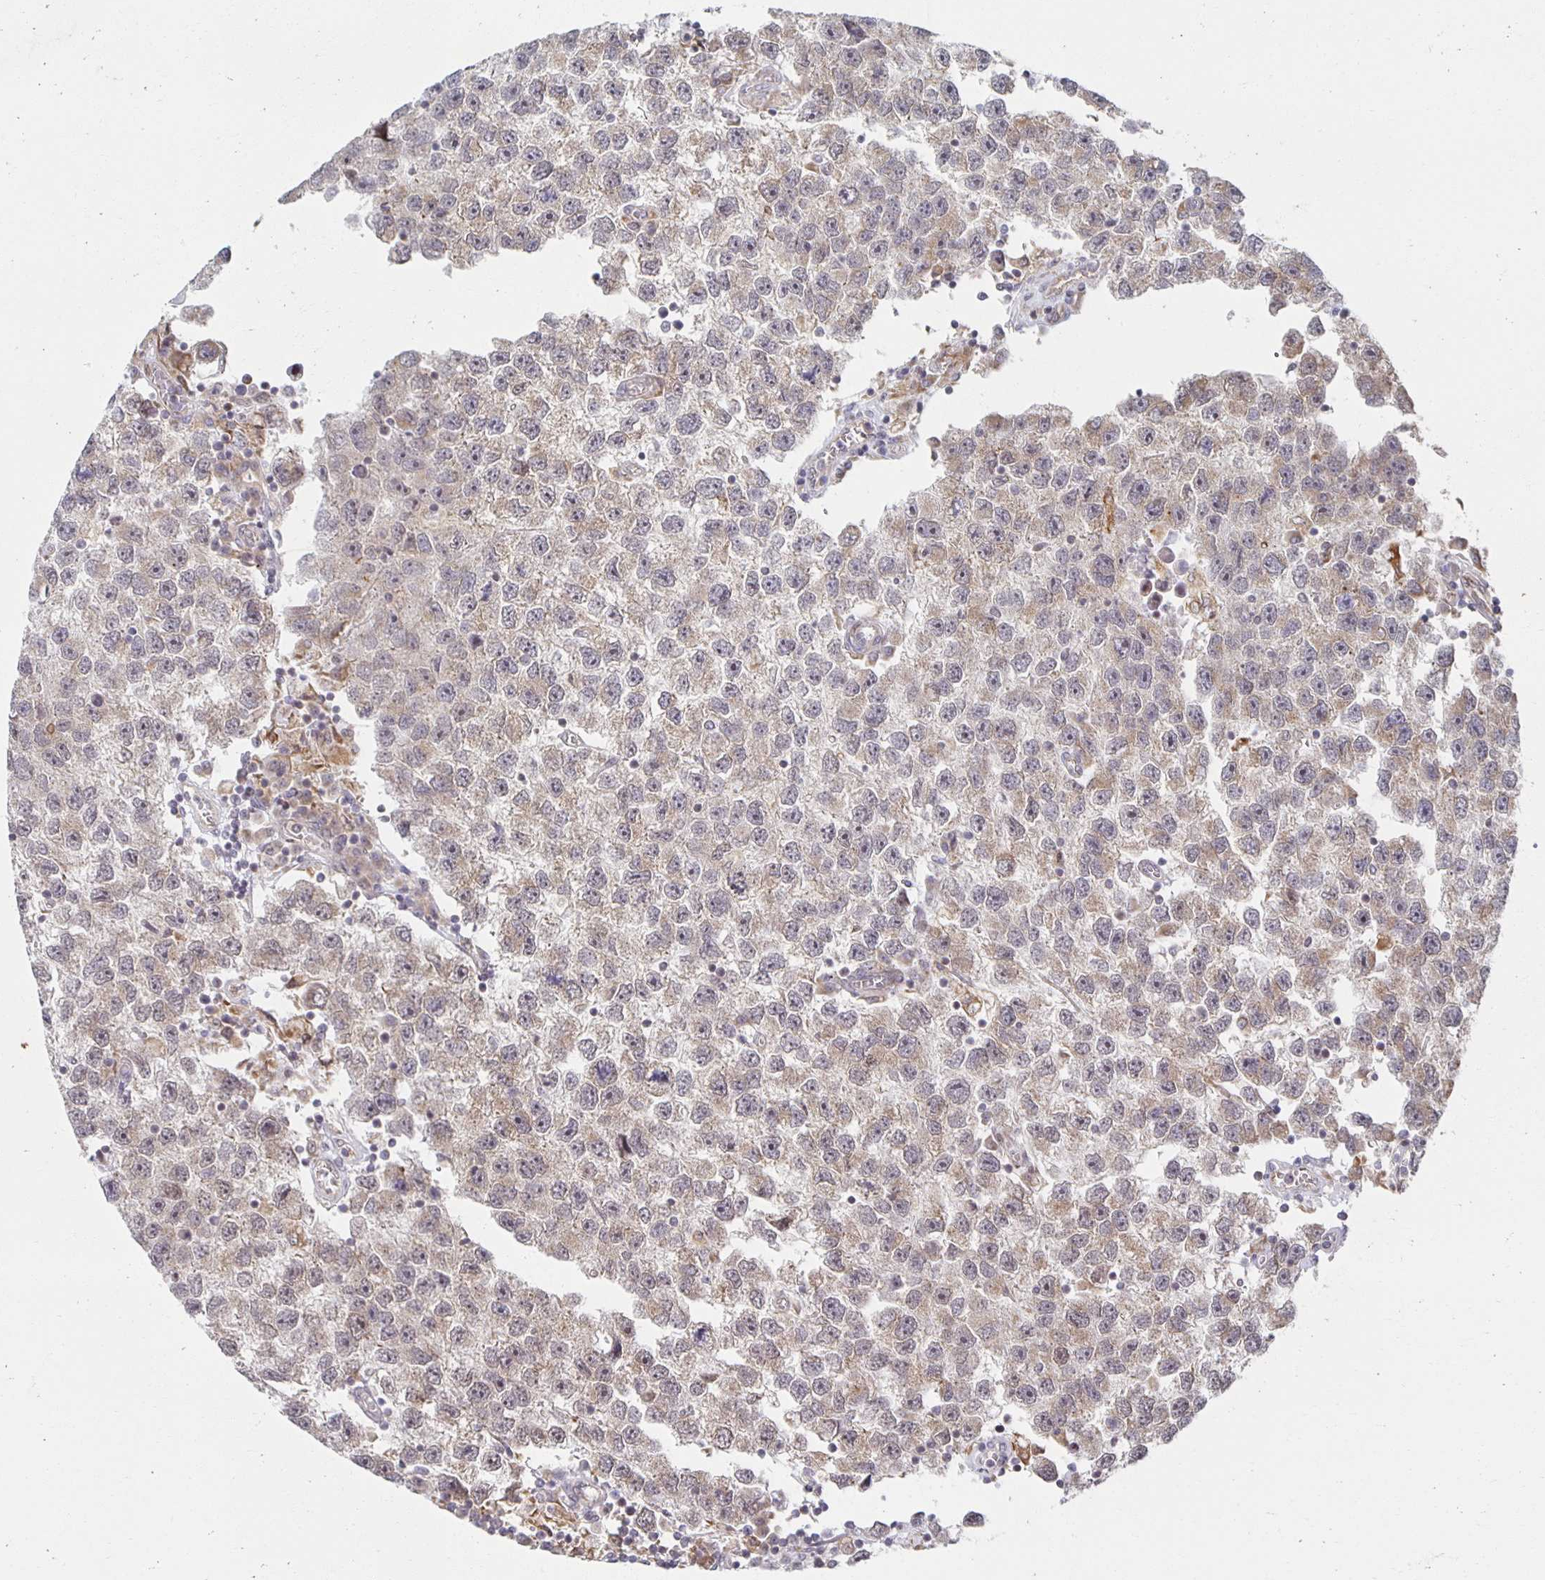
{"staining": {"intensity": "moderate", "quantity": ">75%", "location": "cytoplasmic/membranous"}, "tissue": "testis cancer", "cell_type": "Tumor cells", "image_type": "cancer", "snomed": [{"axis": "morphology", "description": "Seminoma, NOS"}, {"axis": "topography", "description": "Testis"}], "caption": "The immunohistochemical stain highlights moderate cytoplasmic/membranous expression in tumor cells of testis seminoma tissue.", "gene": "HCFC1R1", "patient": {"sex": "male", "age": 26}}